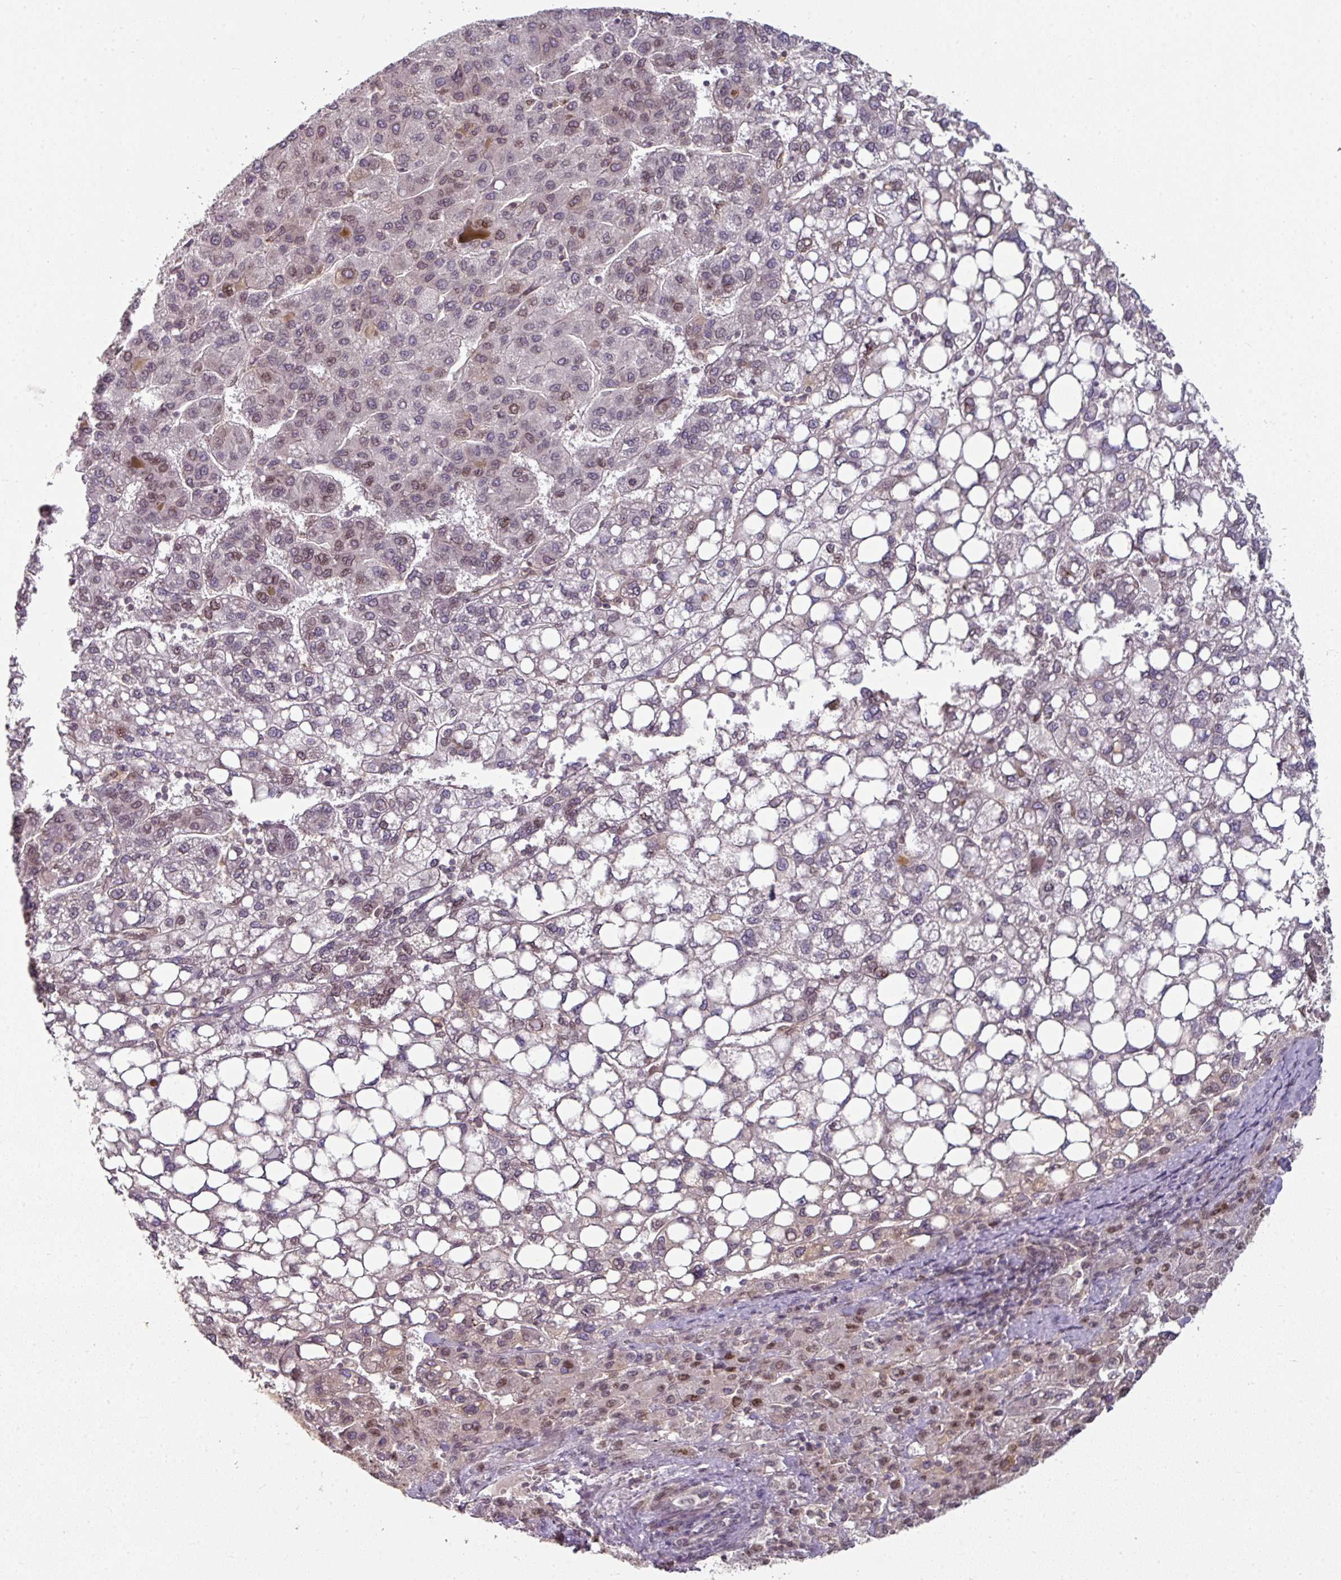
{"staining": {"intensity": "moderate", "quantity": "<25%", "location": "nuclear"}, "tissue": "liver cancer", "cell_type": "Tumor cells", "image_type": "cancer", "snomed": [{"axis": "morphology", "description": "Carcinoma, Hepatocellular, NOS"}, {"axis": "topography", "description": "Liver"}], "caption": "This is an image of immunohistochemistry staining of liver cancer, which shows moderate positivity in the nuclear of tumor cells.", "gene": "RANGAP1", "patient": {"sex": "female", "age": 82}}